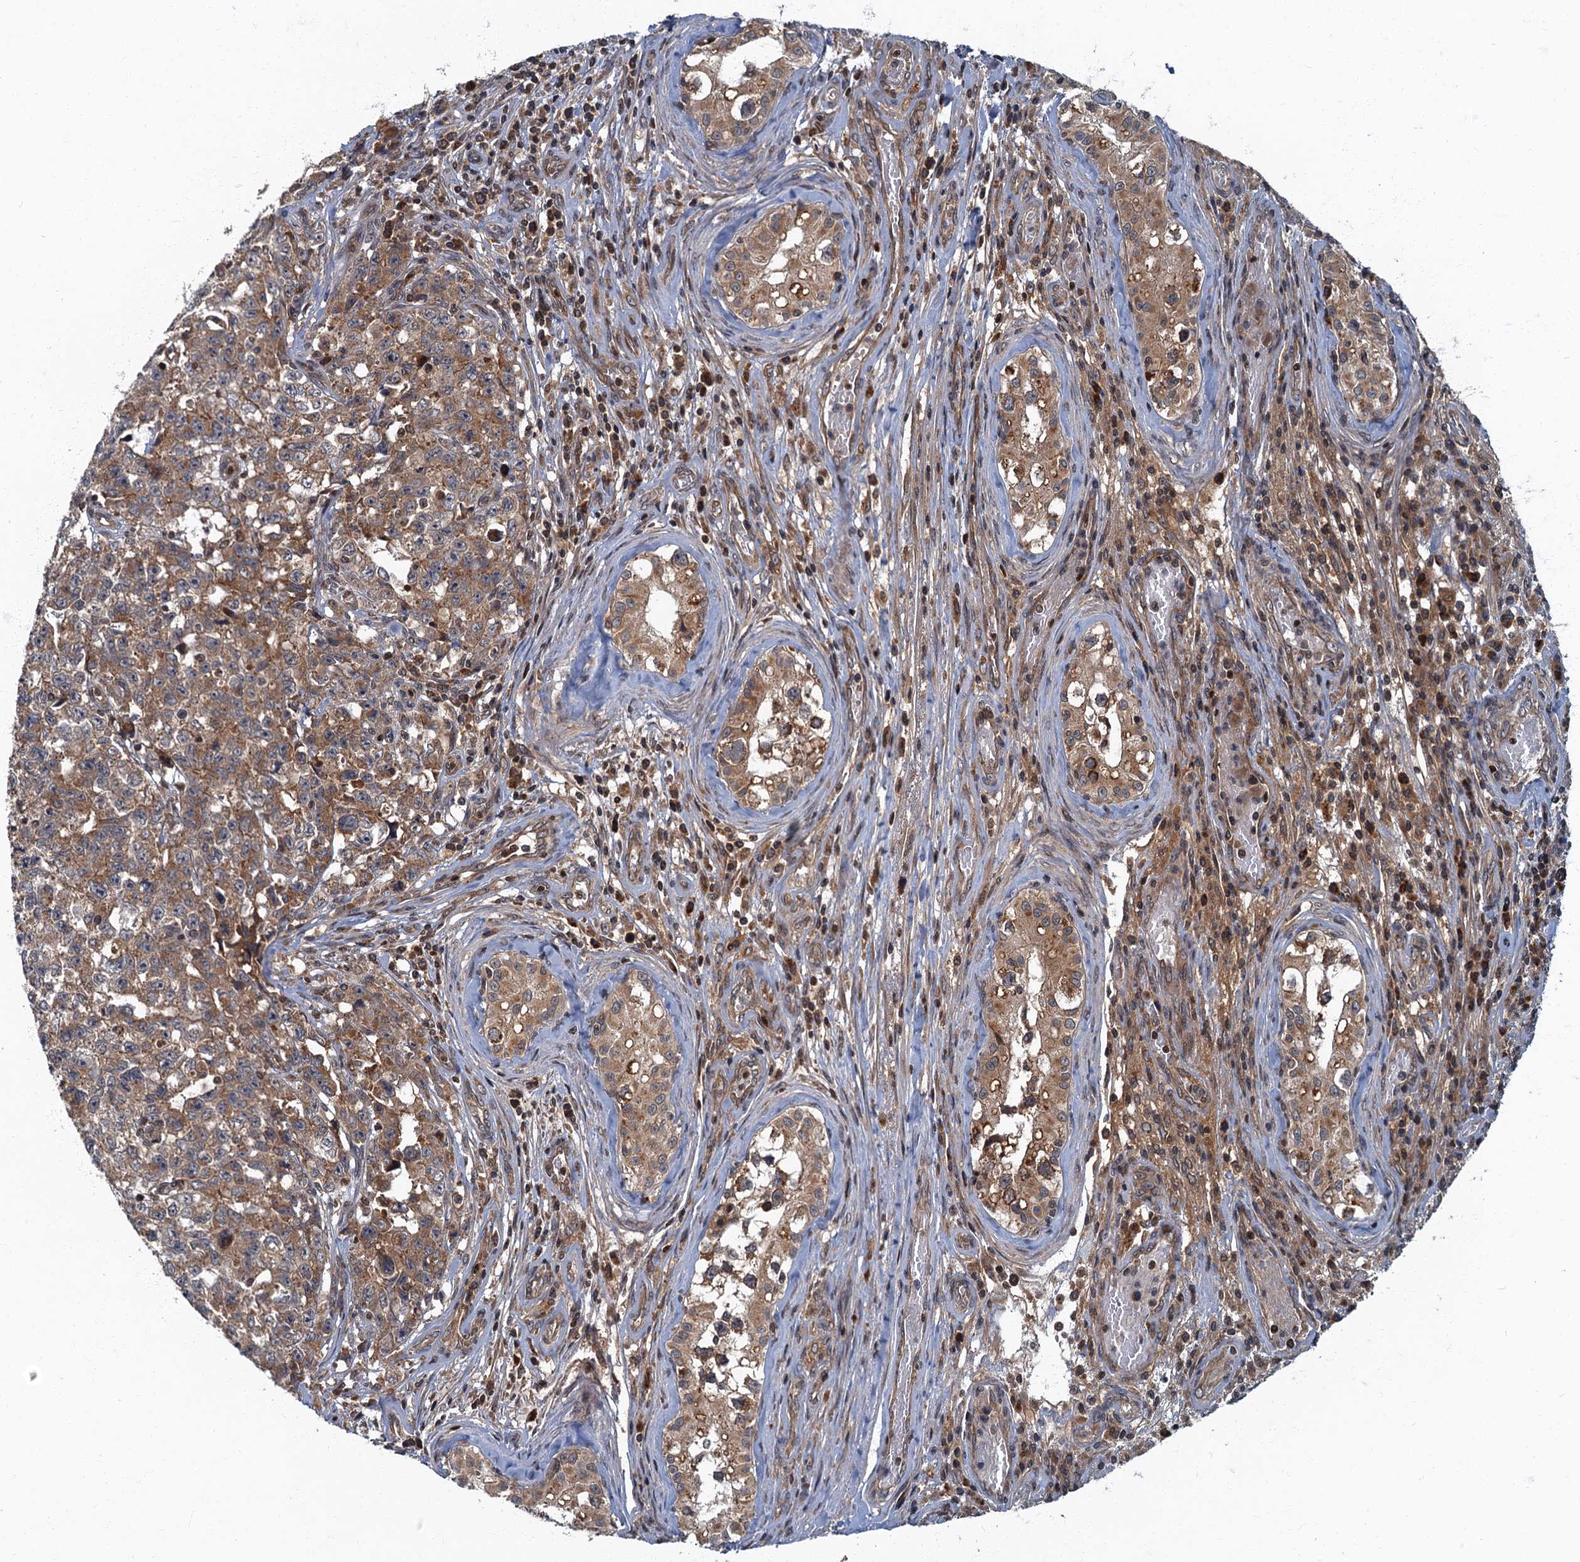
{"staining": {"intensity": "moderate", "quantity": ">75%", "location": "cytoplasmic/membranous"}, "tissue": "testis cancer", "cell_type": "Tumor cells", "image_type": "cancer", "snomed": [{"axis": "morphology", "description": "Carcinoma, Embryonal, NOS"}, {"axis": "topography", "description": "Testis"}], "caption": "Moderate cytoplasmic/membranous positivity for a protein is appreciated in about >75% of tumor cells of testis embryonal carcinoma using immunohistochemistry (IHC).", "gene": "SLC11A2", "patient": {"sex": "male", "age": 28}}